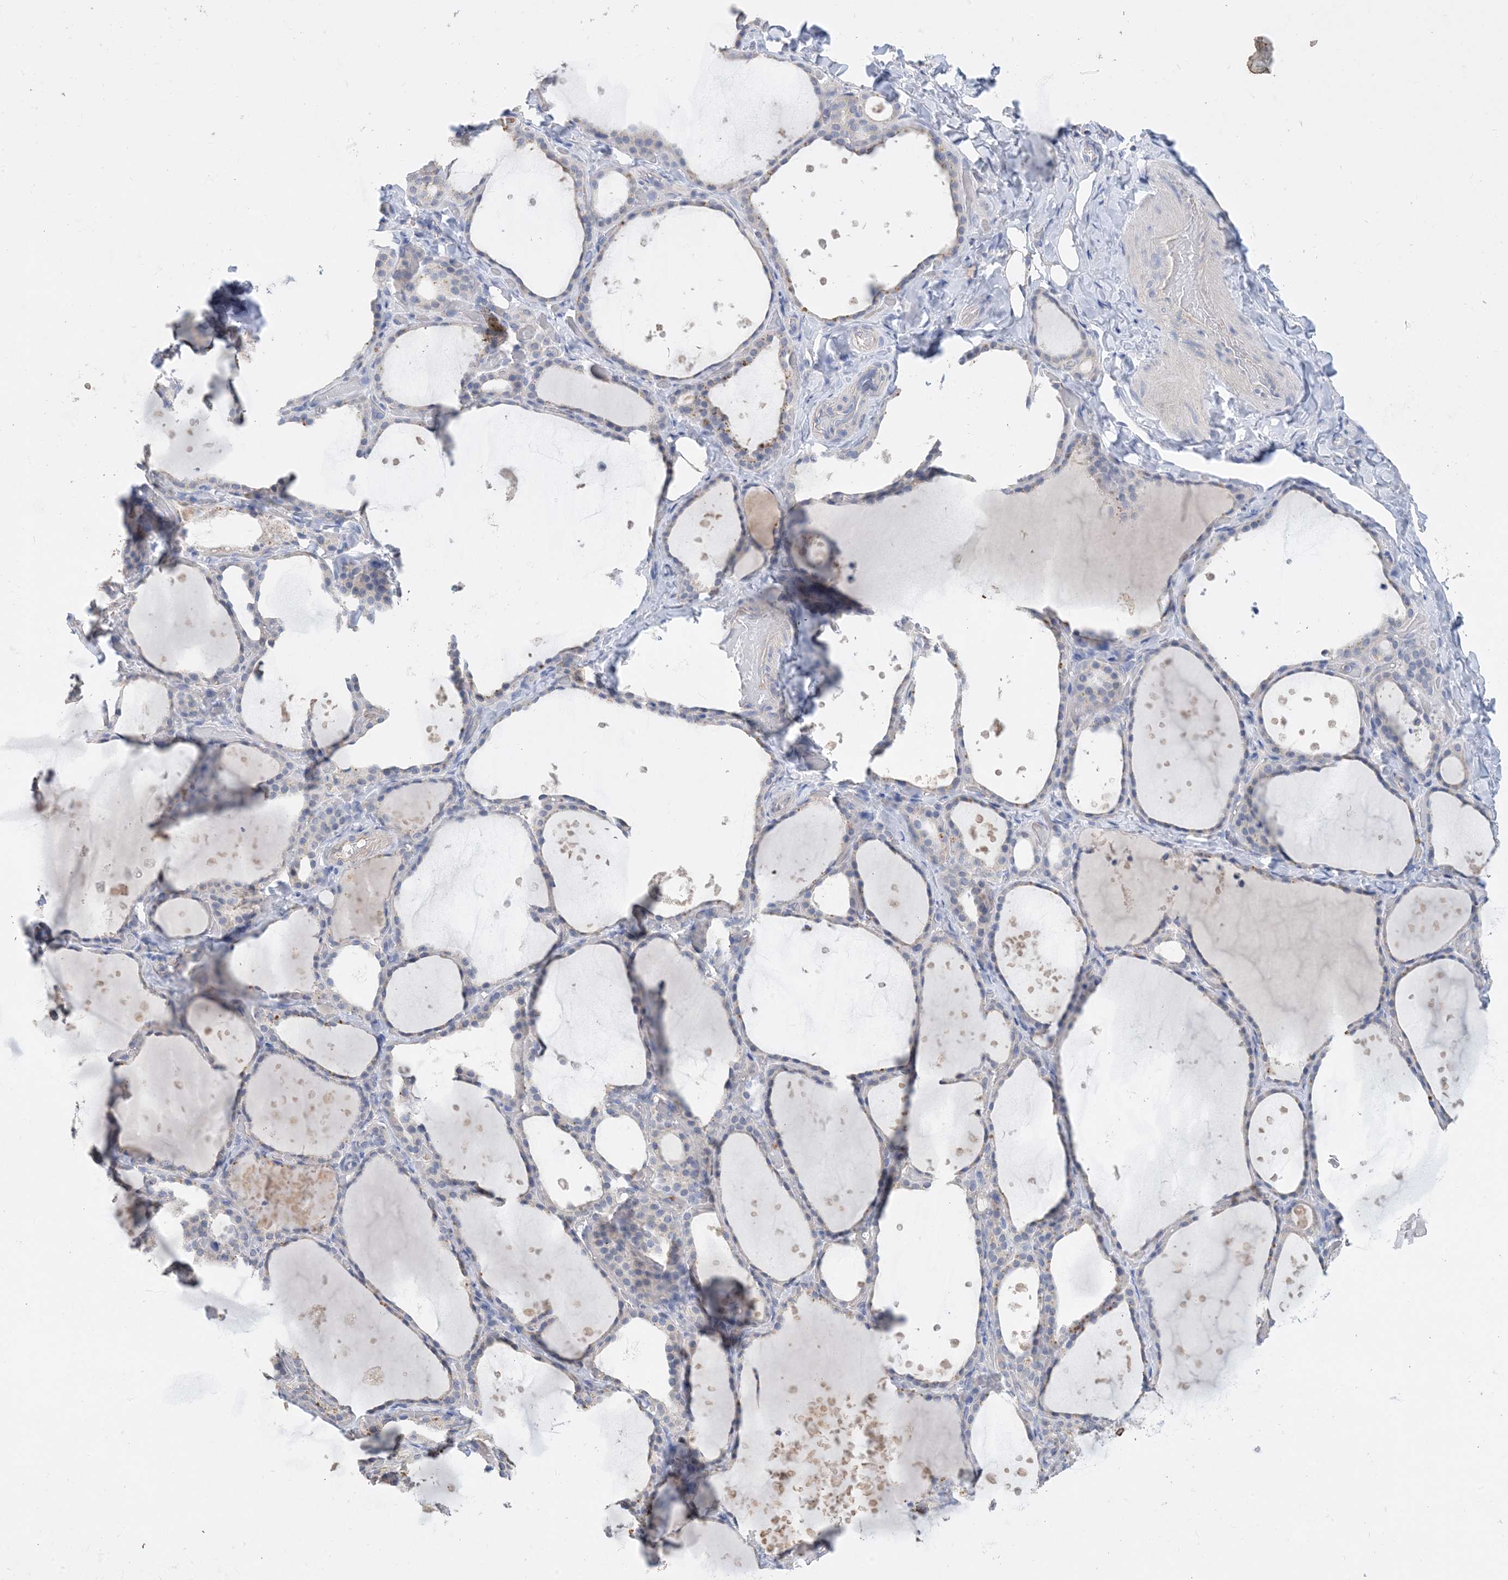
{"staining": {"intensity": "weak", "quantity": "<25%", "location": "cytoplasmic/membranous"}, "tissue": "thyroid gland", "cell_type": "Glandular cells", "image_type": "normal", "snomed": [{"axis": "morphology", "description": "Normal tissue, NOS"}, {"axis": "topography", "description": "Thyroid gland"}], "caption": "A high-resolution histopathology image shows immunohistochemistry staining of unremarkable thyroid gland, which exhibits no significant expression in glandular cells.", "gene": "KPRP", "patient": {"sex": "female", "age": 44}}